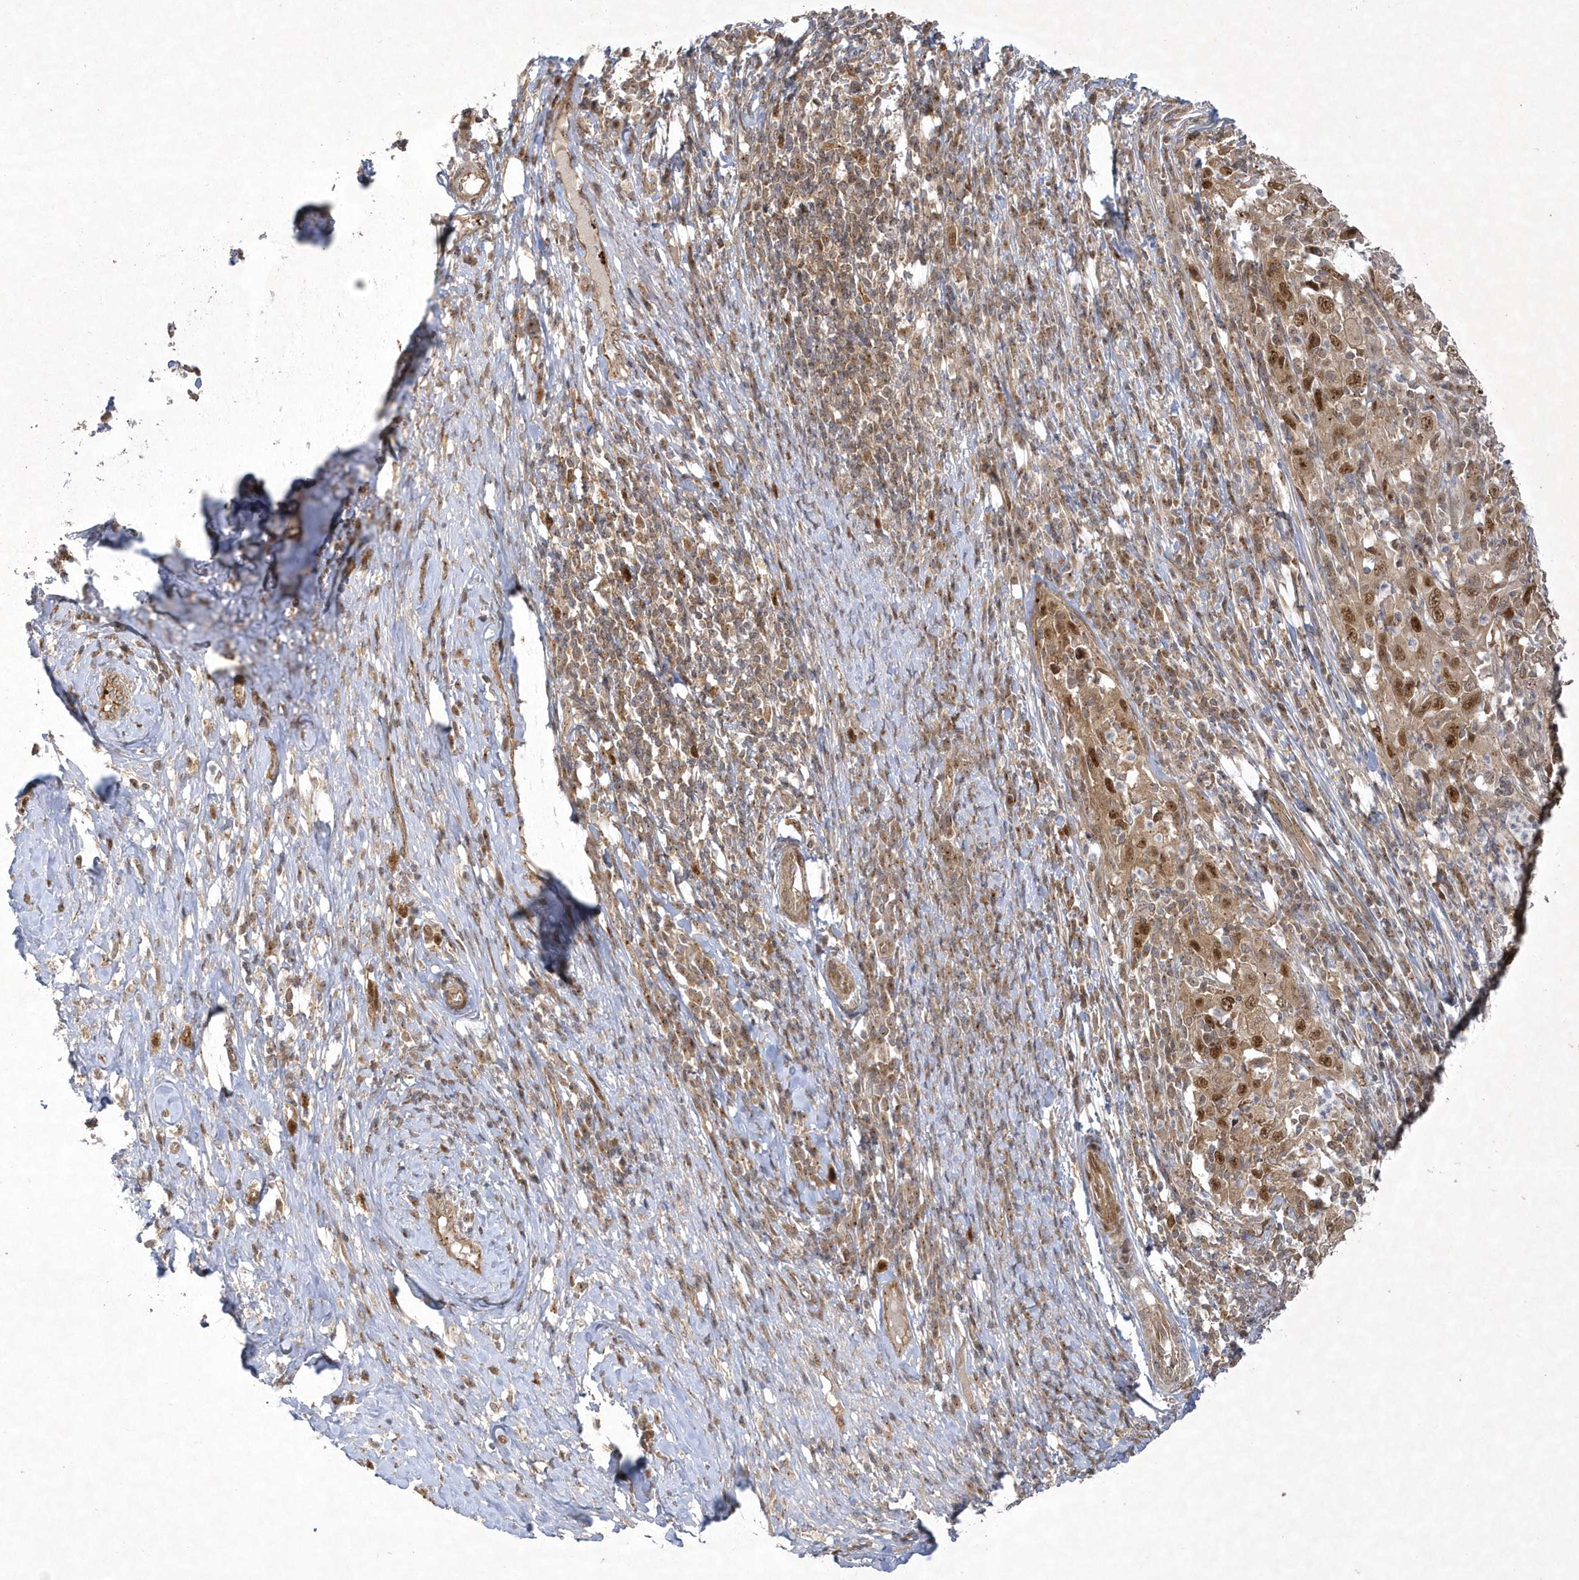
{"staining": {"intensity": "moderate", "quantity": ">75%", "location": "cytoplasmic/membranous,nuclear"}, "tissue": "cervical cancer", "cell_type": "Tumor cells", "image_type": "cancer", "snomed": [{"axis": "morphology", "description": "Squamous cell carcinoma, NOS"}, {"axis": "topography", "description": "Cervix"}], "caption": "Tumor cells reveal medium levels of moderate cytoplasmic/membranous and nuclear expression in about >75% of cells in cervical squamous cell carcinoma. The staining was performed using DAB to visualize the protein expression in brown, while the nuclei were stained in blue with hematoxylin (Magnification: 20x).", "gene": "NAF1", "patient": {"sex": "female", "age": 46}}